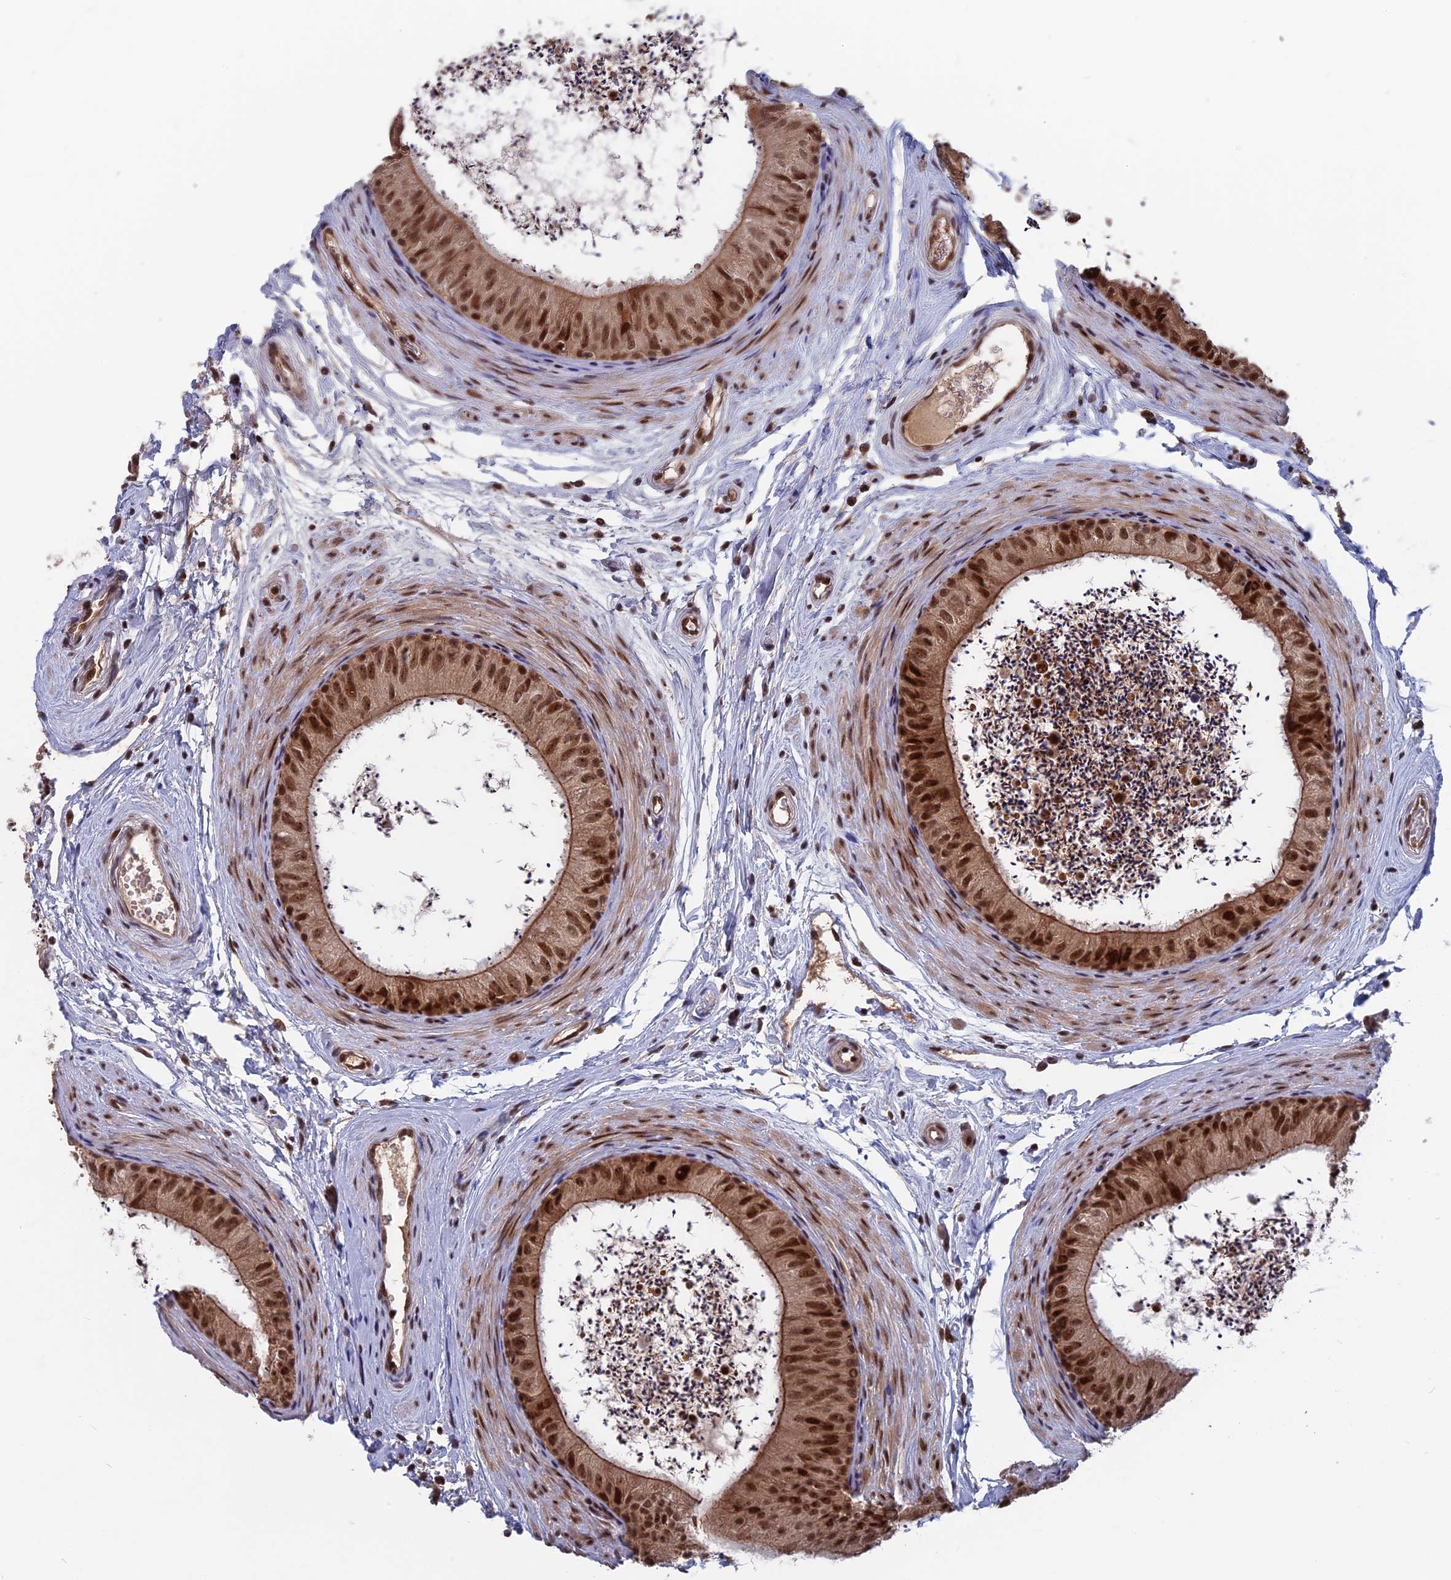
{"staining": {"intensity": "strong", "quantity": ">75%", "location": "cytoplasmic/membranous,nuclear"}, "tissue": "epididymis", "cell_type": "Glandular cells", "image_type": "normal", "snomed": [{"axis": "morphology", "description": "Normal tissue, NOS"}, {"axis": "topography", "description": "Epididymis"}], "caption": "A brown stain highlights strong cytoplasmic/membranous,nuclear expression of a protein in glandular cells of normal epididymis. The protein of interest is shown in brown color, while the nuclei are stained blue.", "gene": "CACTIN", "patient": {"sex": "male", "age": 56}}